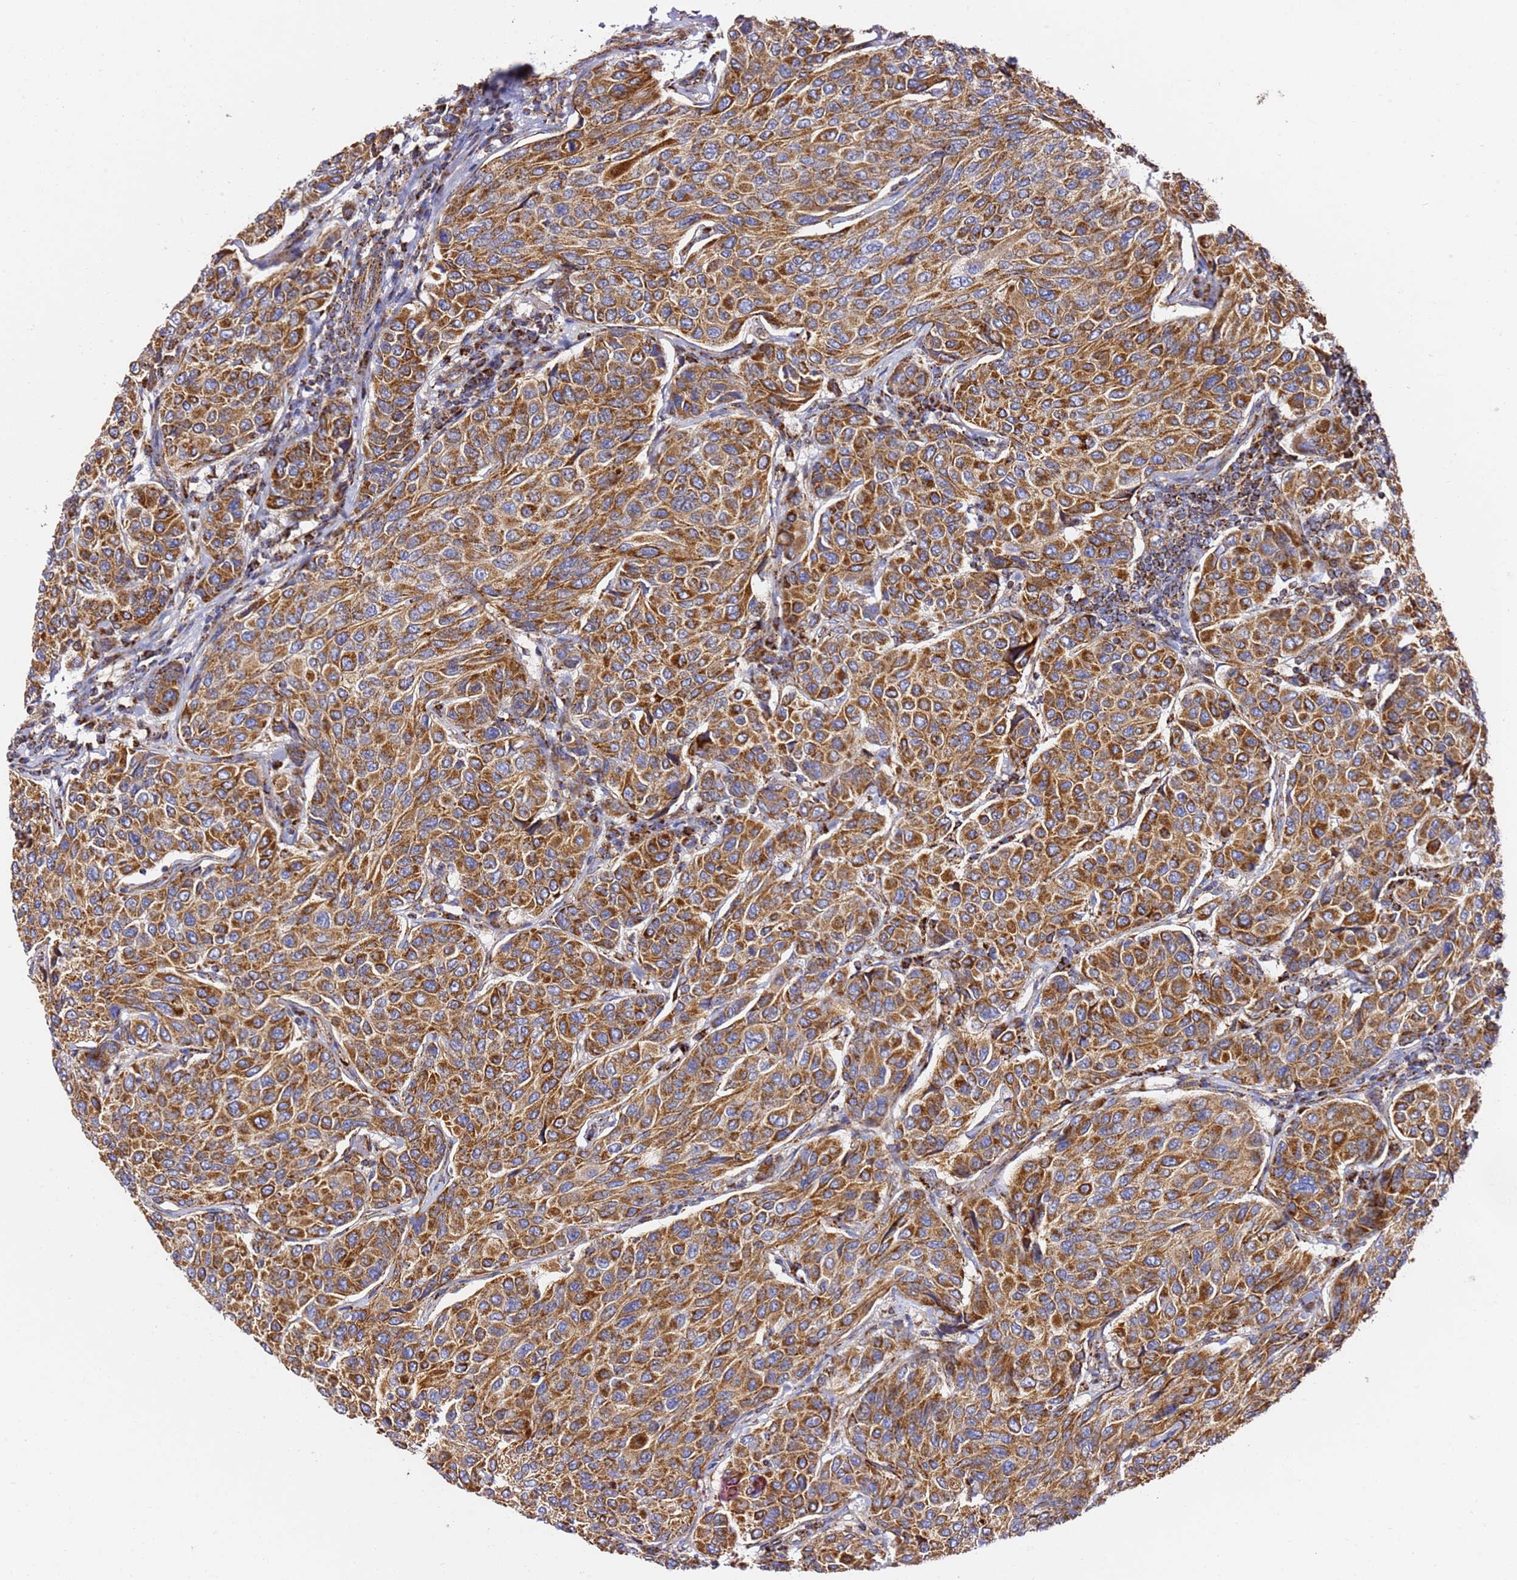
{"staining": {"intensity": "strong", "quantity": ">75%", "location": "cytoplasmic/membranous"}, "tissue": "breast cancer", "cell_type": "Tumor cells", "image_type": "cancer", "snomed": [{"axis": "morphology", "description": "Duct carcinoma"}, {"axis": "topography", "description": "Breast"}], "caption": "Breast intraductal carcinoma stained for a protein displays strong cytoplasmic/membranous positivity in tumor cells. (brown staining indicates protein expression, while blue staining denotes nuclei).", "gene": "NDUFA3", "patient": {"sex": "female", "age": 55}}